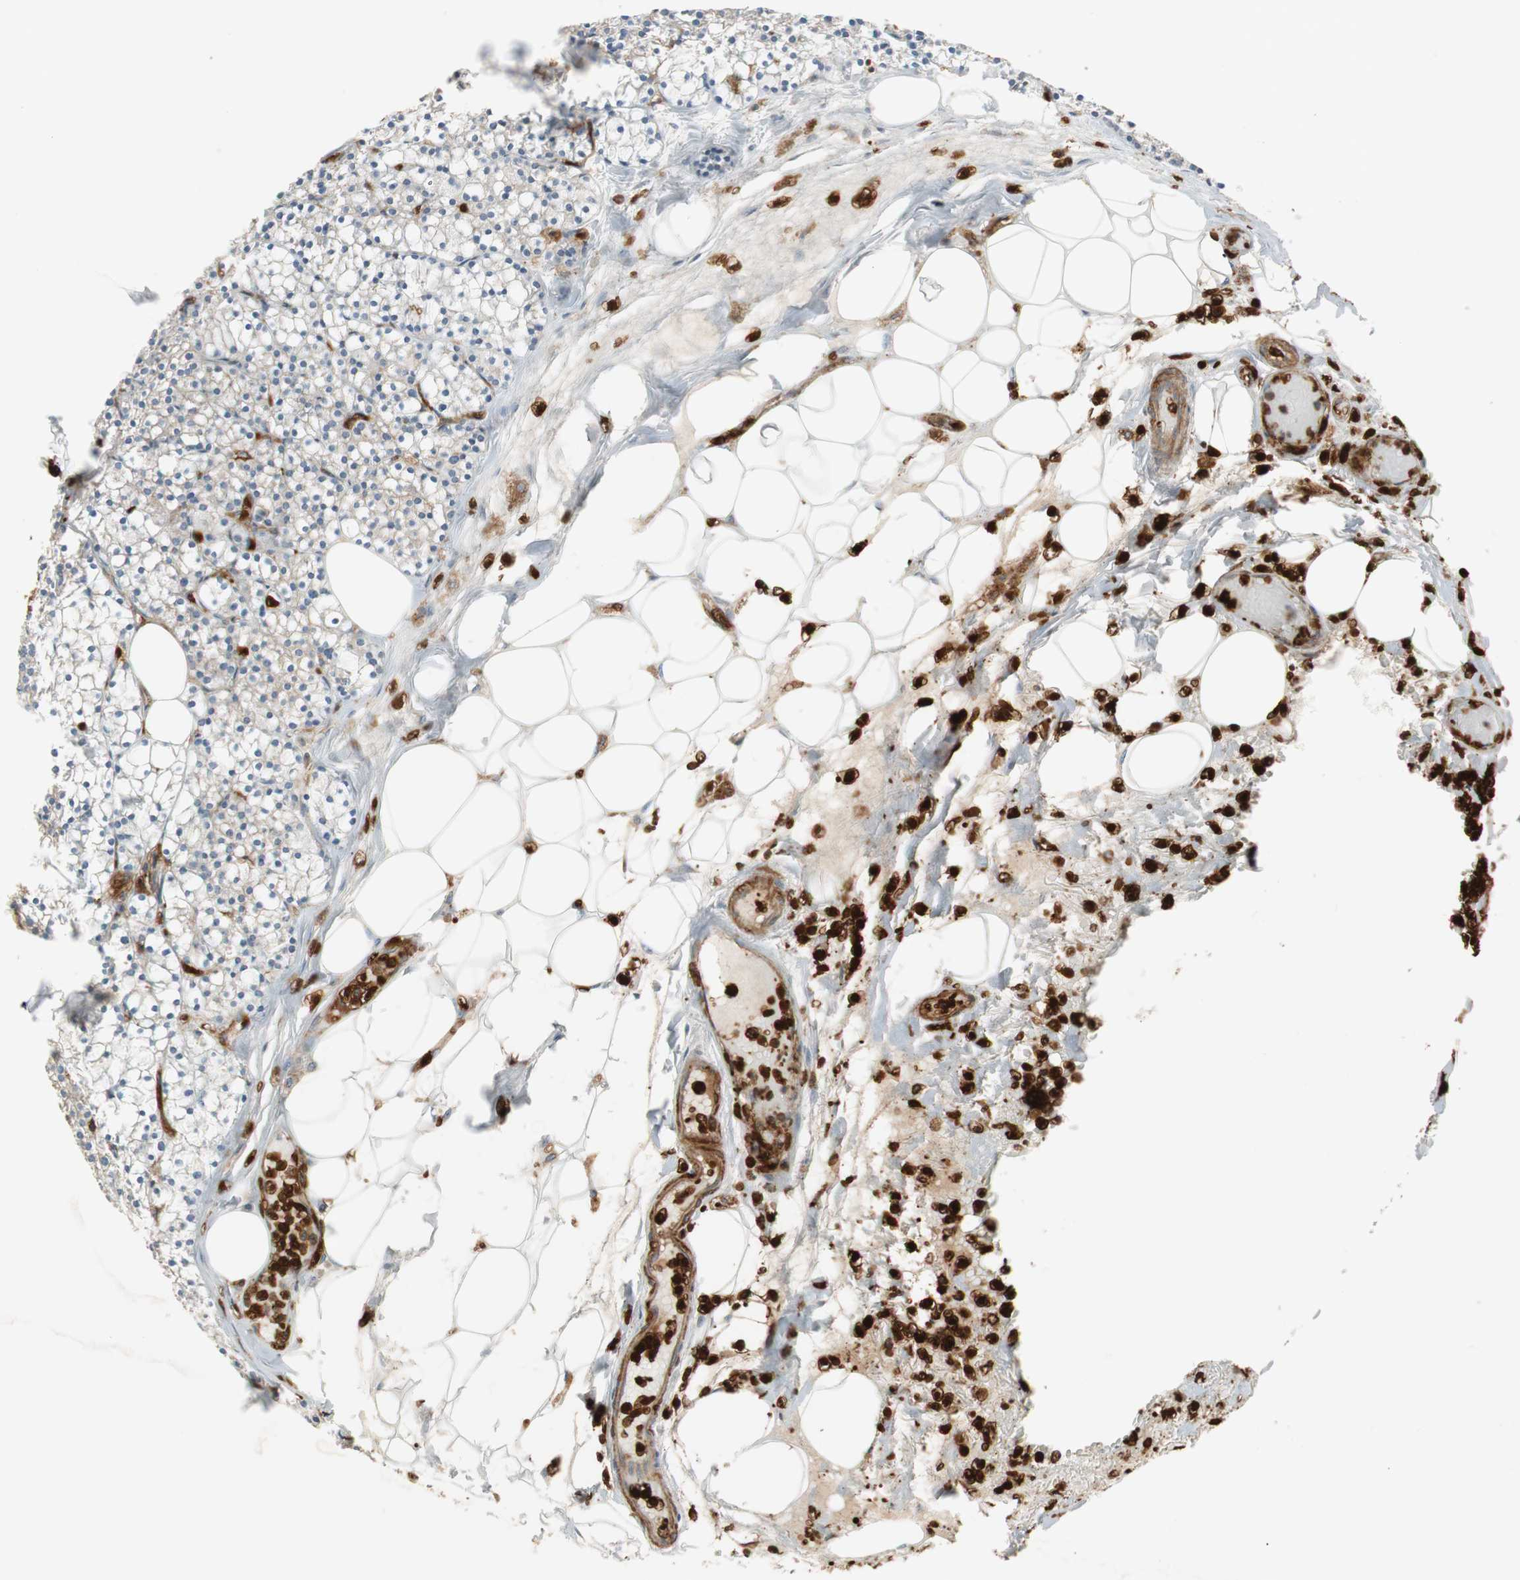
{"staining": {"intensity": "weak", "quantity": ">75%", "location": "cytoplasmic/membranous"}, "tissue": "parathyroid gland", "cell_type": "Glandular cells", "image_type": "normal", "snomed": [{"axis": "morphology", "description": "Normal tissue, NOS"}, {"axis": "topography", "description": "Parathyroid gland"}], "caption": "Parathyroid gland stained for a protein demonstrates weak cytoplasmic/membranous positivity in glandular cells. The staining is performed using DAB (3,3'-diaminobenzidine) brown chromogen to label protein expression. The nuclei are counter-stained blue using hematoxylin.", "gene": "VASP", "patient": {"sex": "female", "age": 63}}